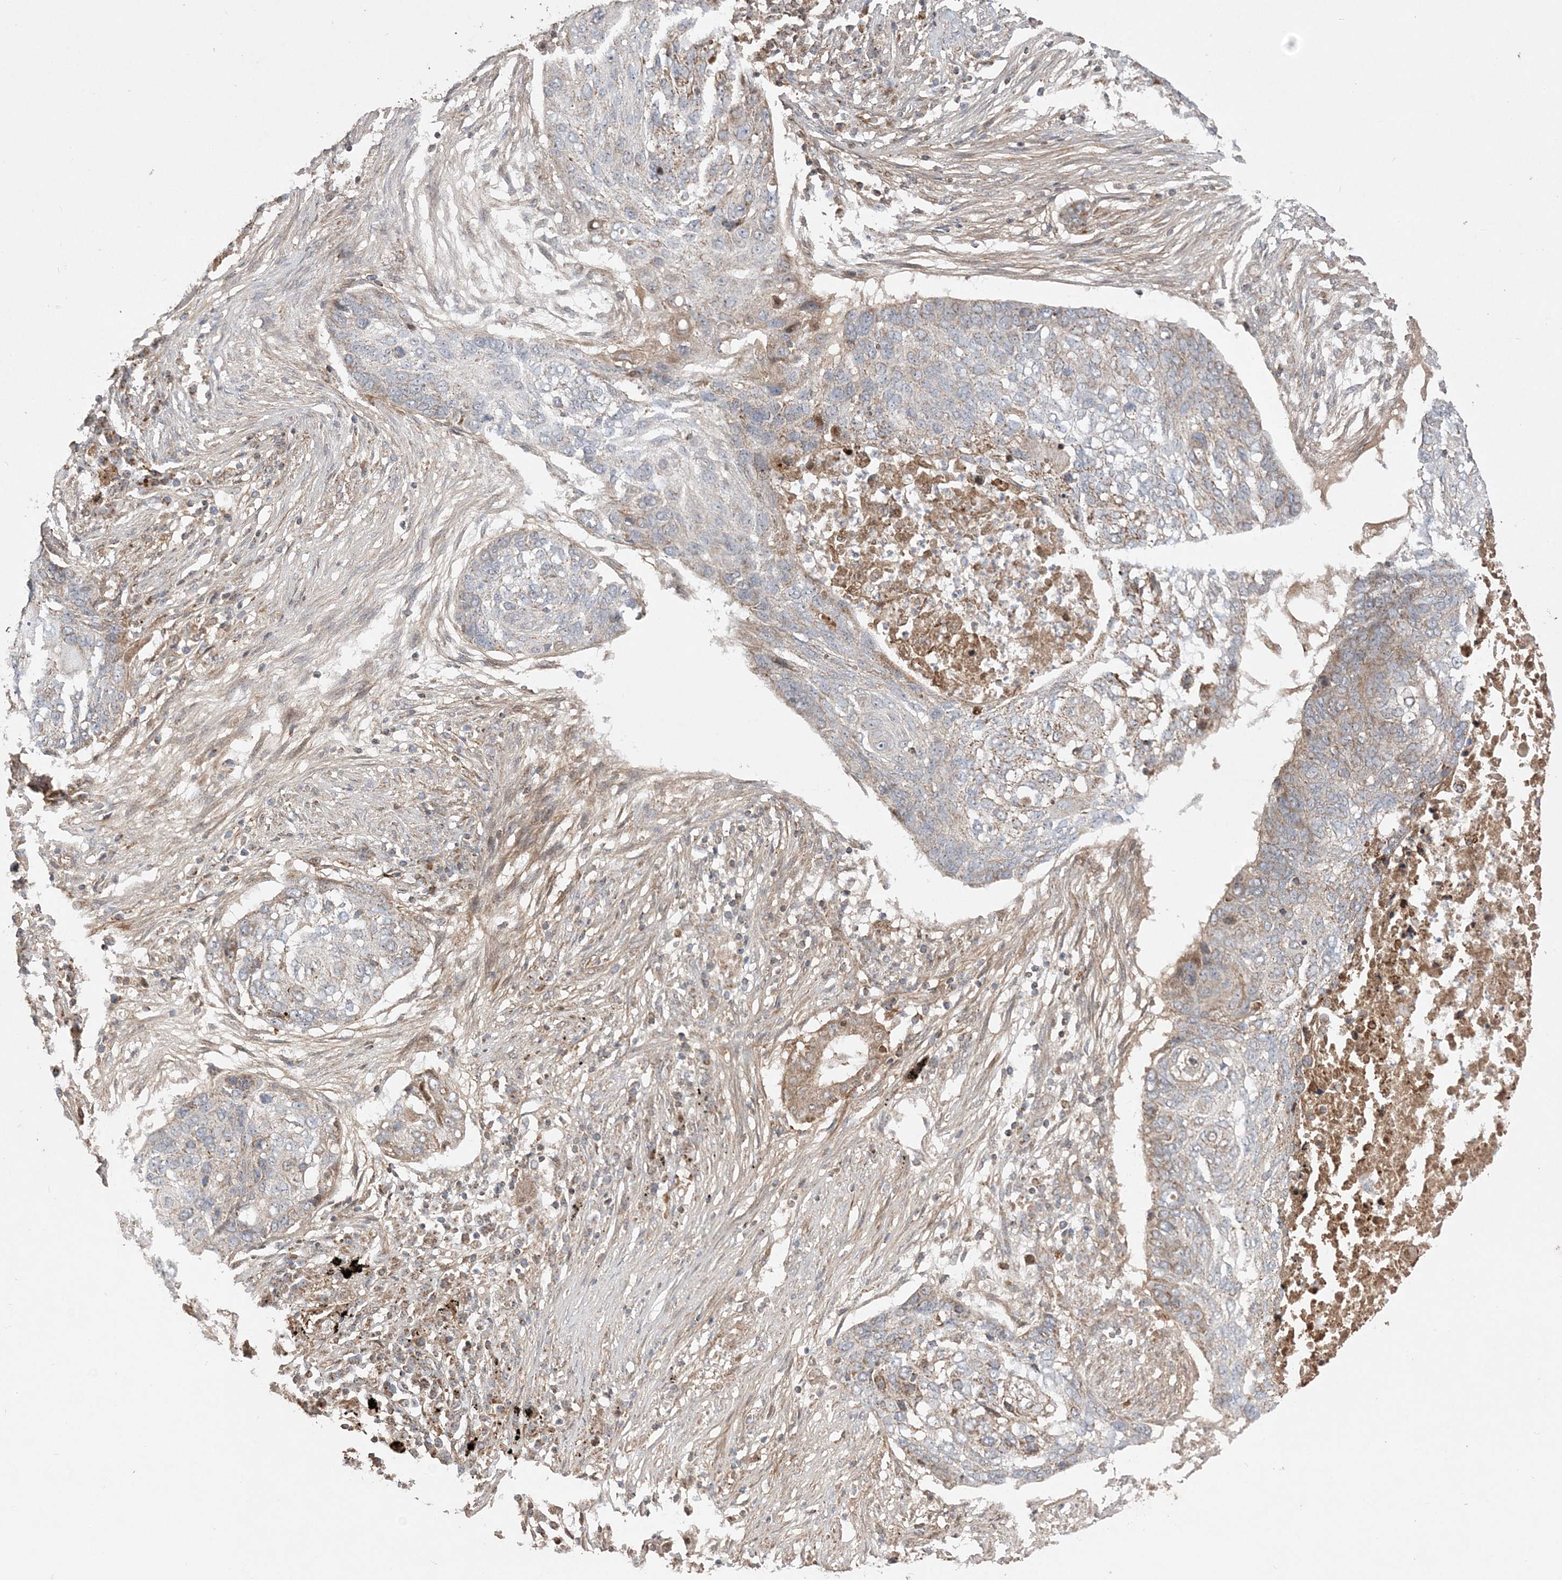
{"staining": {"intensity": "weak", "quantity": "25%-75%", "location": "cytoplasmic/membranous"}, "tissue": "lung cancer", "cell_type": "Tumor cells", "image_type": "cancer", "snomed": [{"axis": "morphology", "description": "Squamous cell carcinoma, NOS"}, {"axis": "topography", "description": "Lung"}], "caption": "Lung cancer stained with immunohistochemistry reveals weak cytoplasmic/membranous positivity in about 25%-75% of tumor cells.", "gene": "SCLT1", "patient": {"sex": "female", "age": 63}}